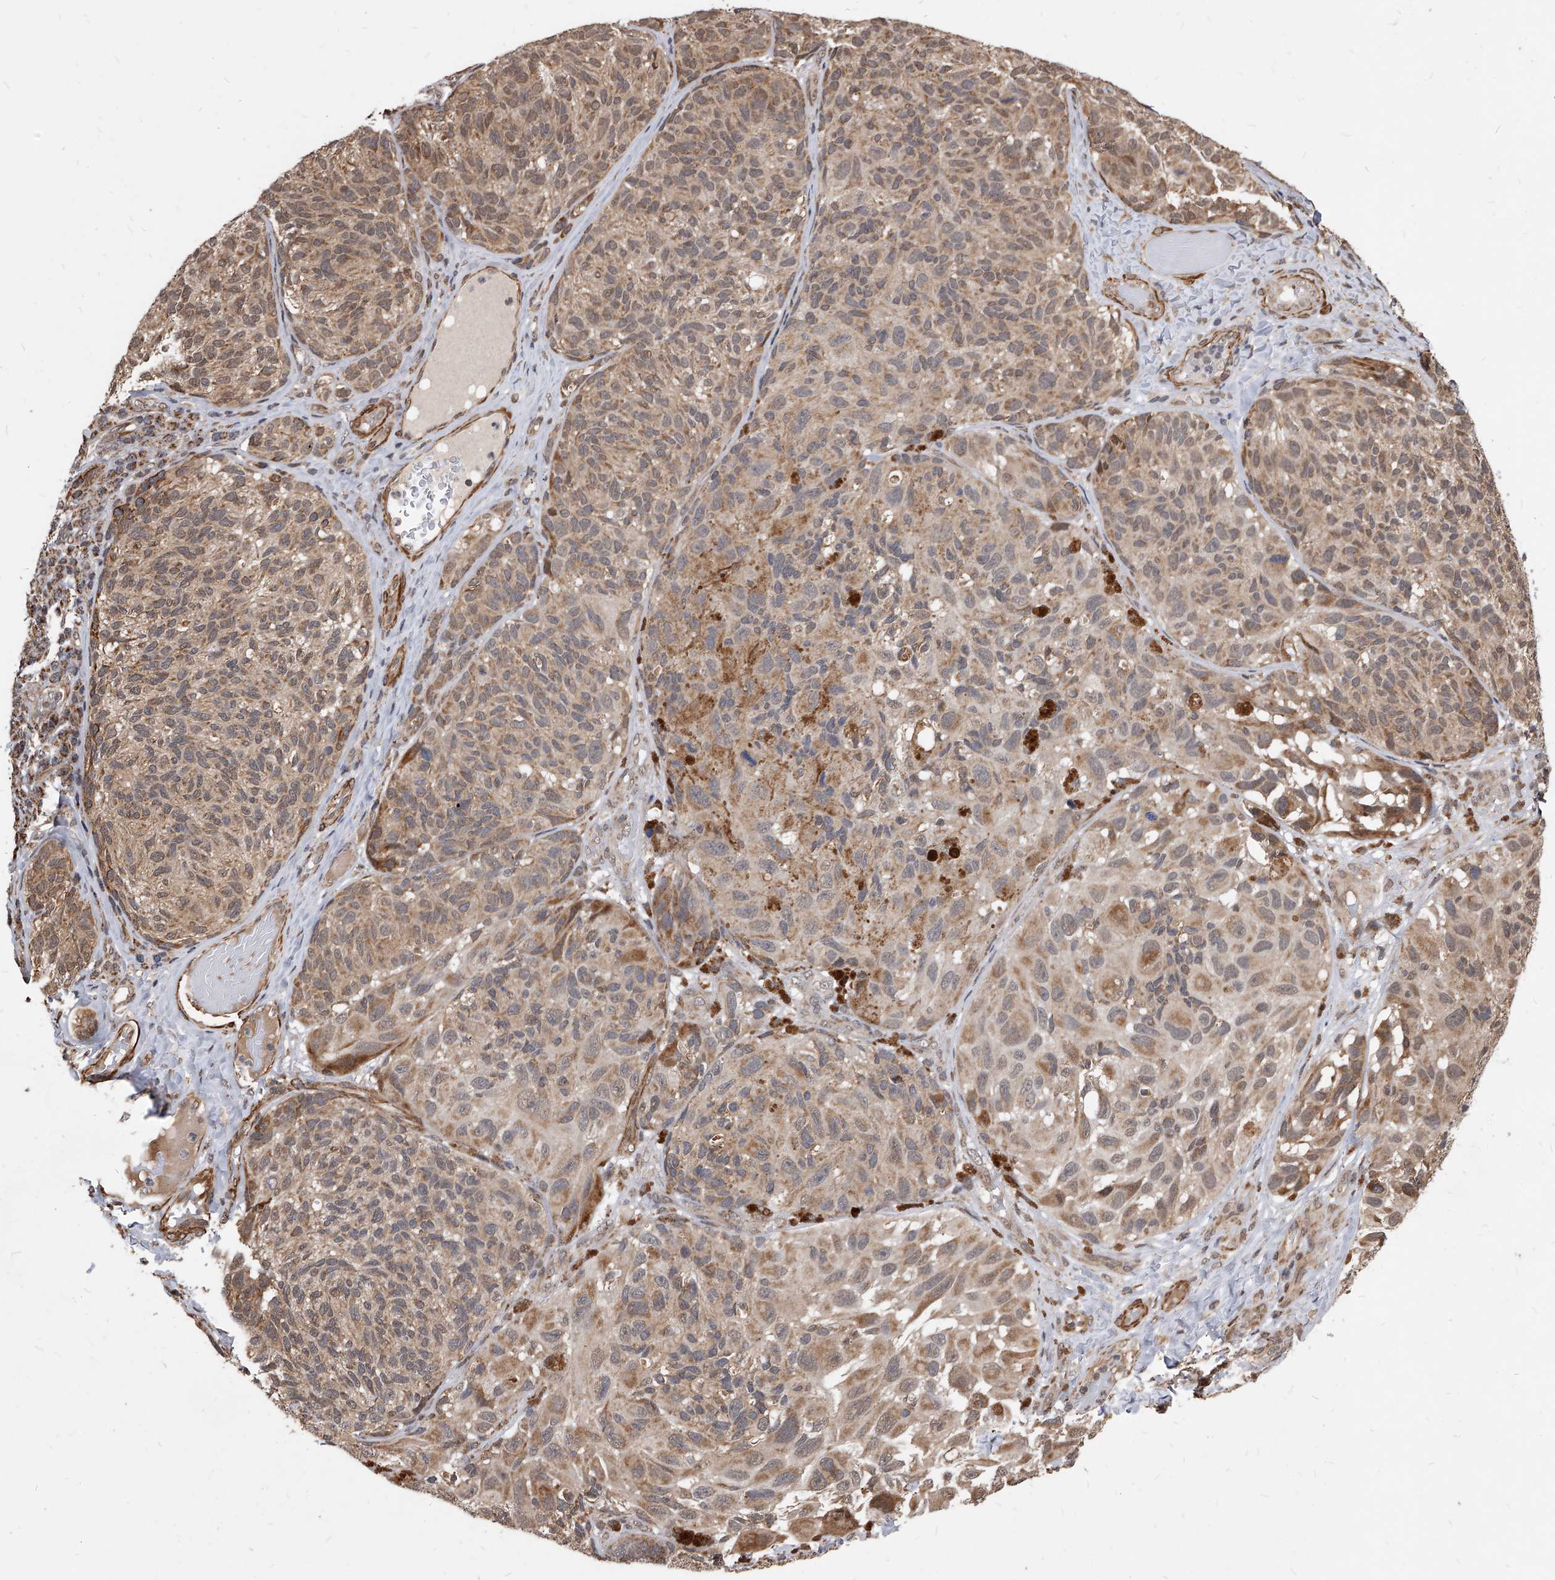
{"staining": {"intensity": "weak", "quantity": ">75%", "location": "cytoplasmic/membranous"}, "tissue": "melanoma", "cell_type": "Tumor cells", "image_type": "cancer", "snomed": [{"axis": "morphology", "description": "Malignant melanoma, NOS"}, {"axis": "topography", "description": "Skin"}], "caption": "High-magnification brightfield microscopy of melanoma stained with DAB (3,3'-diaminobenzidine) (brown) and counterstained with hematoxylin (blue). tumor cells exhibit weak cytoplasmic/membranous positivity is appreciated in about>75% of cells. The protein is stained brown, and the nuclei are stained in blue (DAB IHC with brightfield microscopy, high magnification).", "gene": "DUSP22", "patient": {"sex": "female", "age": 73}}